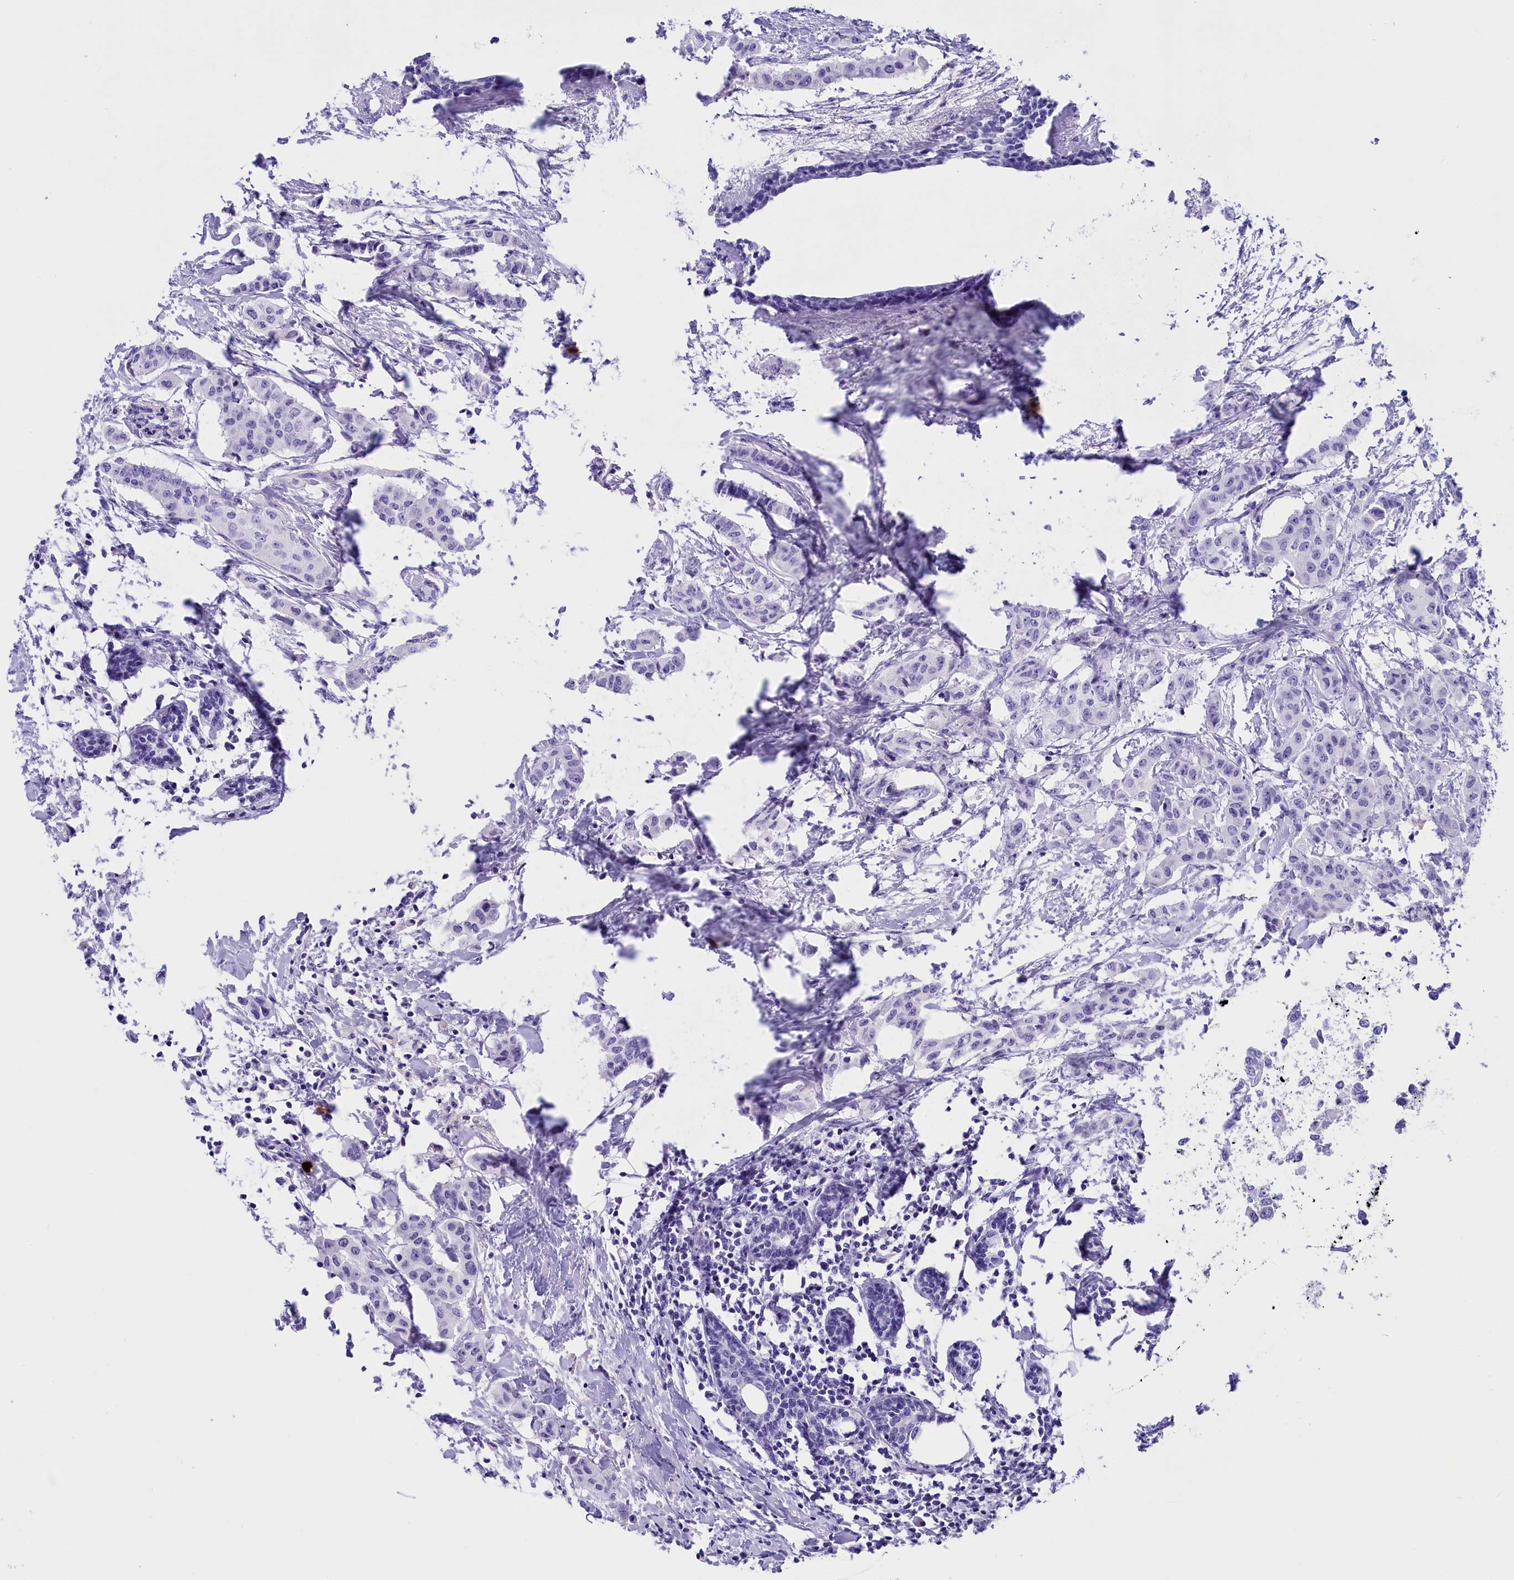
{"staining": {"intensity": "negative", "quantity": "none", "location": "none"}, "tissue": "breast cancer", "cell_type": "Tumor cells", "image_type": "cancer", "snomed": [{"axis": "morphology", "description": "Duct carcinoma"}, {"axis": "topography", "description": "Breast"}], "caption": "This is an IHC histopathology image of breast cancer. There is no staining in tumor cells.", "gene": "CLC", "patient": {"sex": "female", "age": 40}}